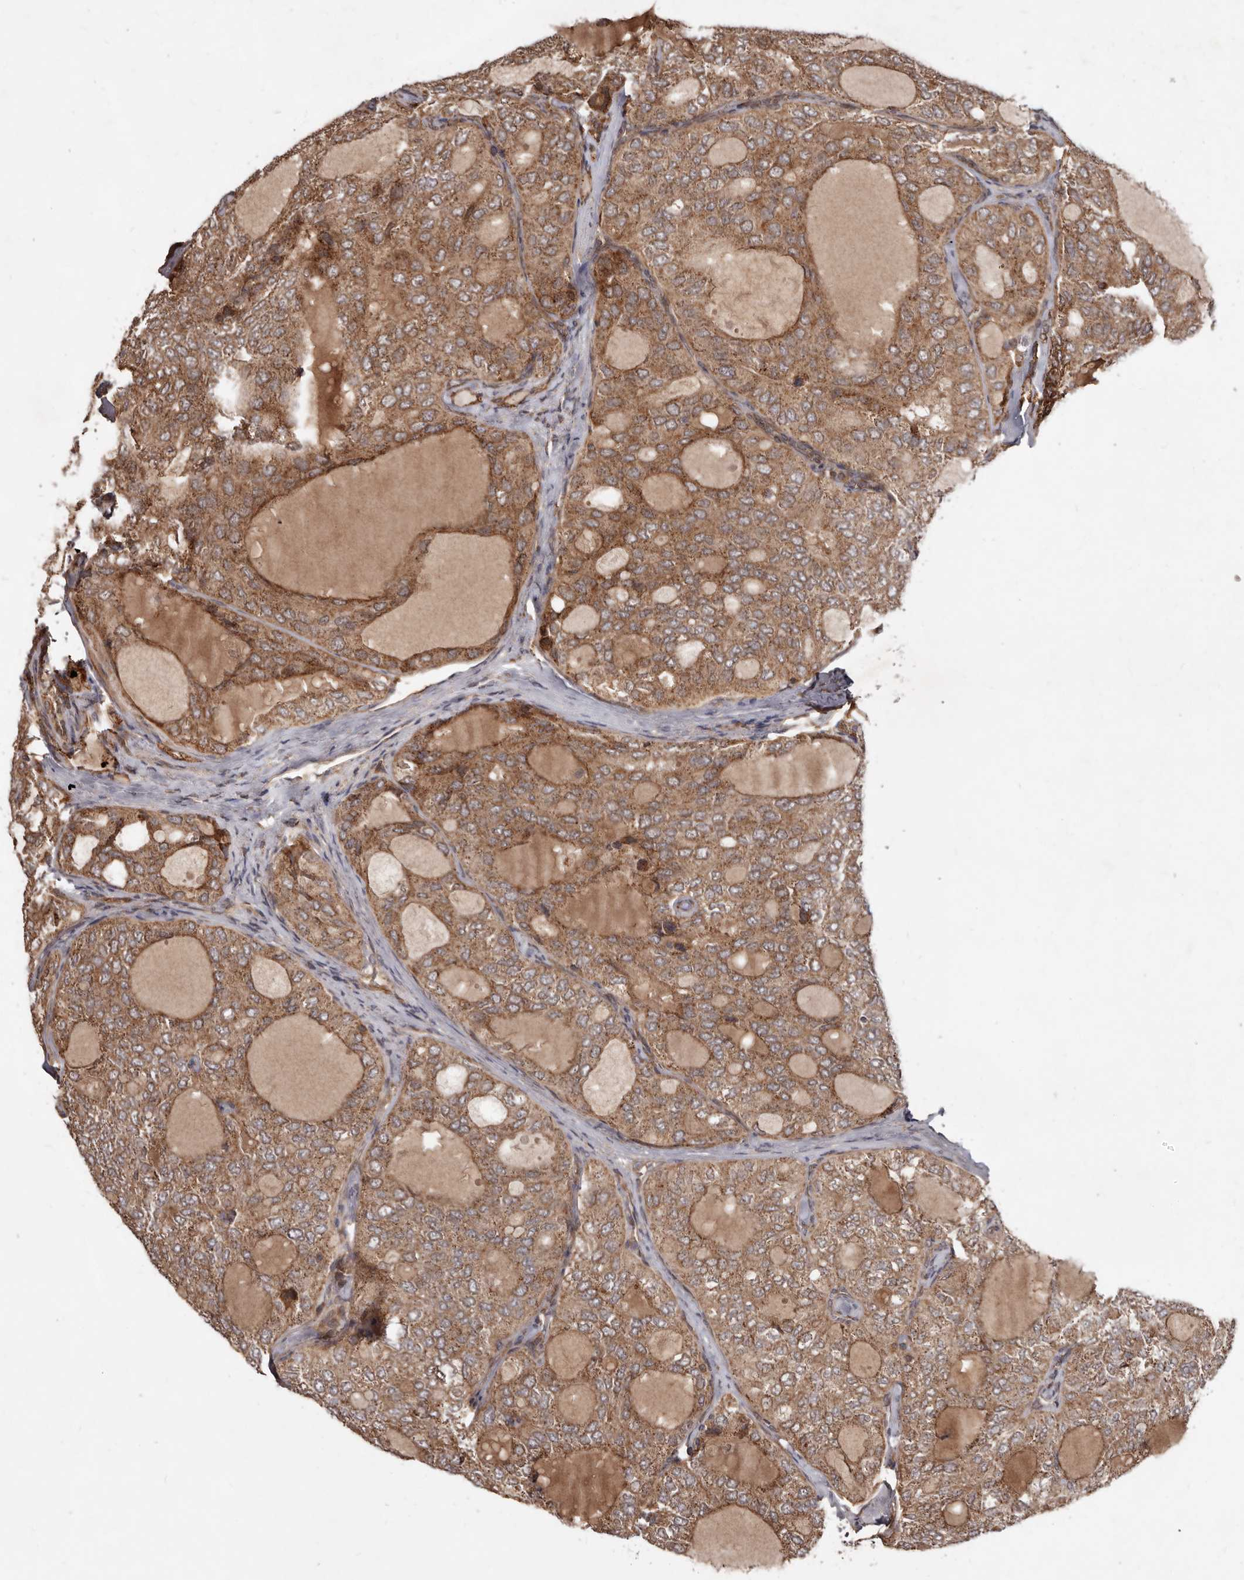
{"staining": {"intensity": "moderate", "quantity": ">75%", "location": "cytoplasmic/membranous"}, "tissue": "thyroid cancer", "cell_type": "Tumor cells", "image_type": "cancer", "snomed": [{"axis": "morphology", "description": "Follicular adenoma carcinoma, NOS"}, {"axis": "topography", "description": "Thyroid gland"}], "caption": "Thyroid cancer stained with DAB IHC demonstrates medium levels of moderate cytoplasmic/membranous positivity in approximately >75% of tumor cells.", "gene": "STK36", "patient": {"sex": "male", "age": 75}}